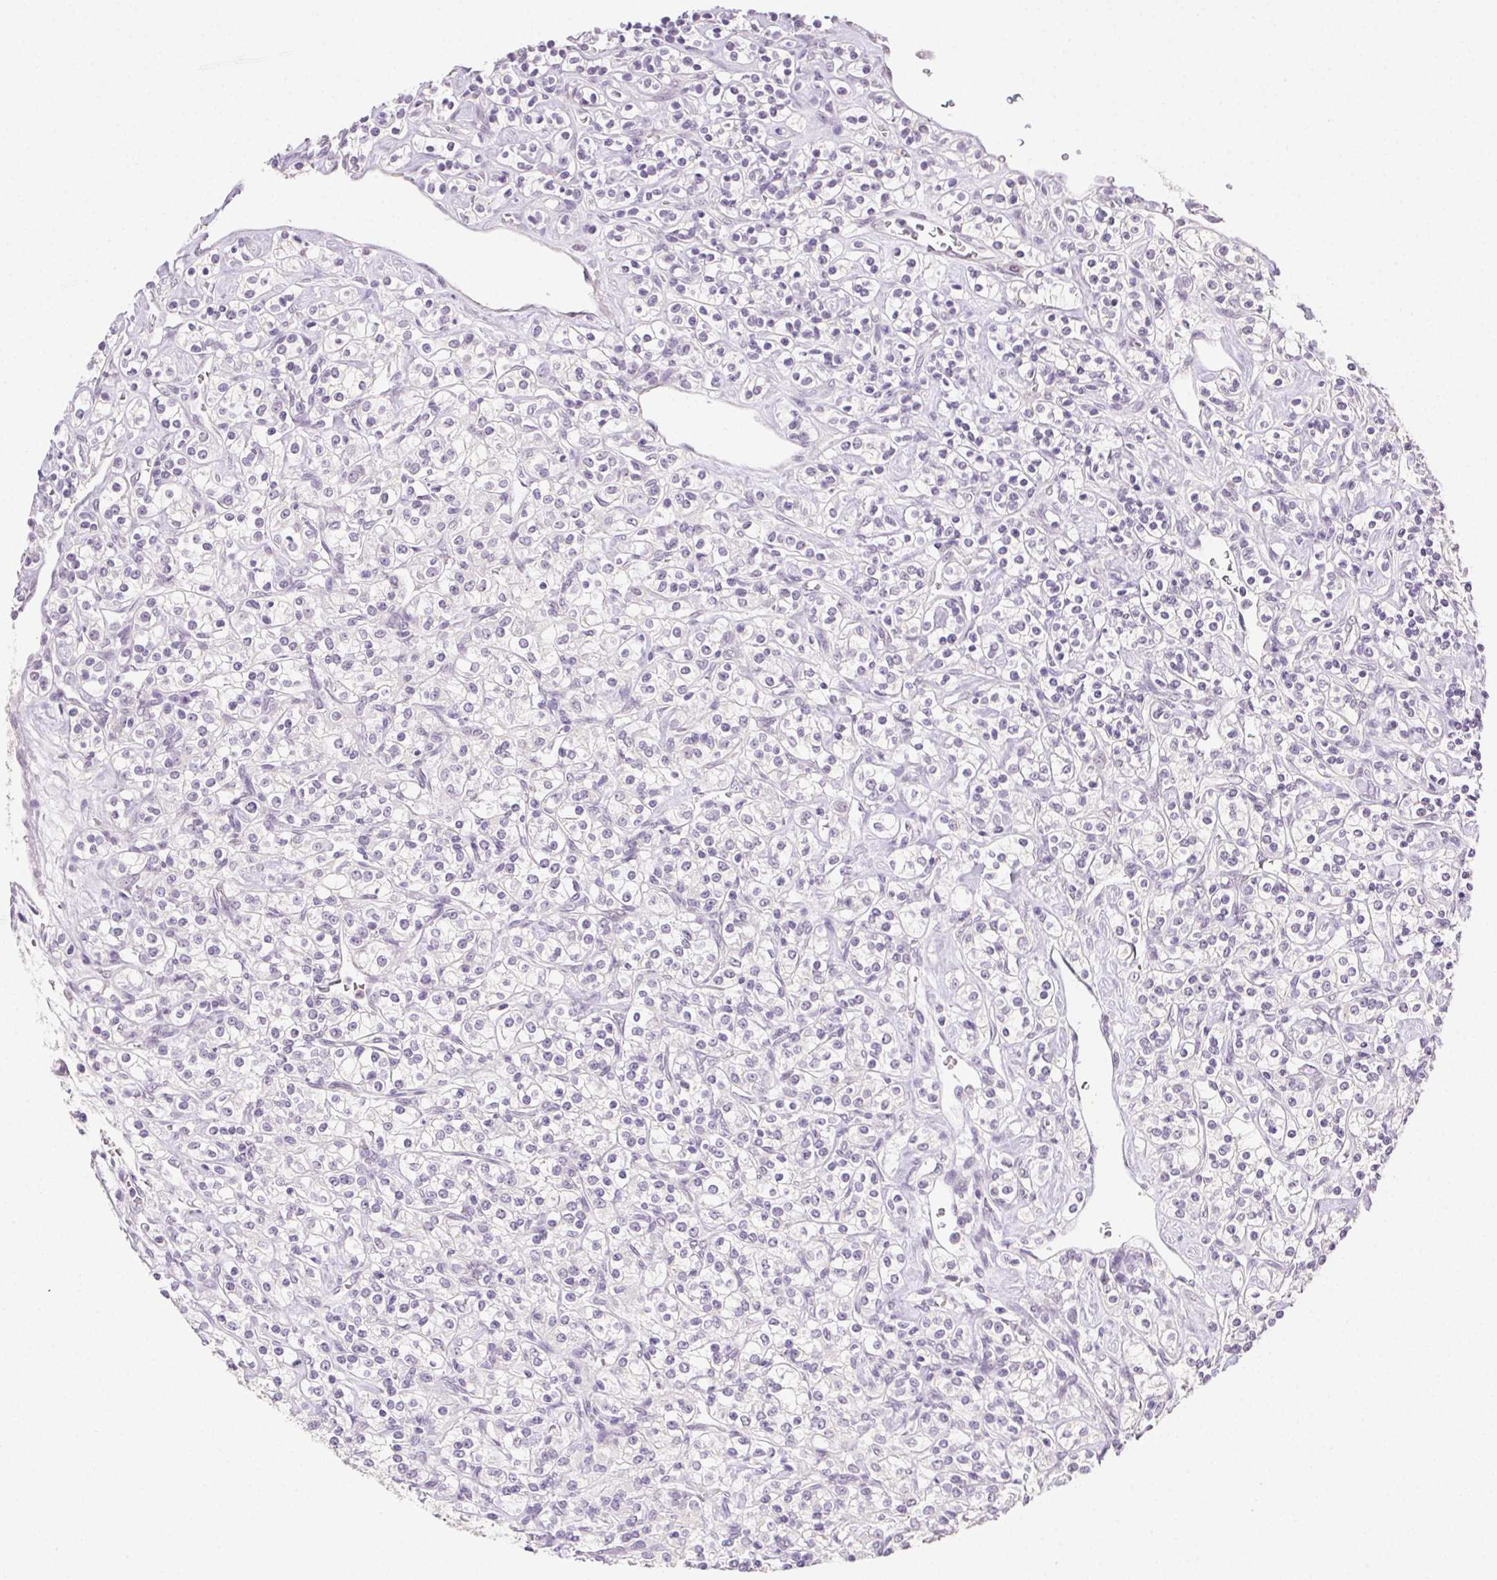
{"staining": {"intensity": "negative", "quantity": "none", "location": "none"}, "tissue": "renal cancer", "cell_type": "Tumor cells", "image_type": "cancer", "snomed": [{"axis": "morphology", "description": "Adenocarcinoma, NOS"}, {"axis": "topography", "description": "Kidney"}], "caption": "Immunohistochemical staining of human adenocarcinoma (renal) reveals no significant positivity in tumor cells.", "gene": "CLDN10", "patient": {"sex": "male", "age": 77}}